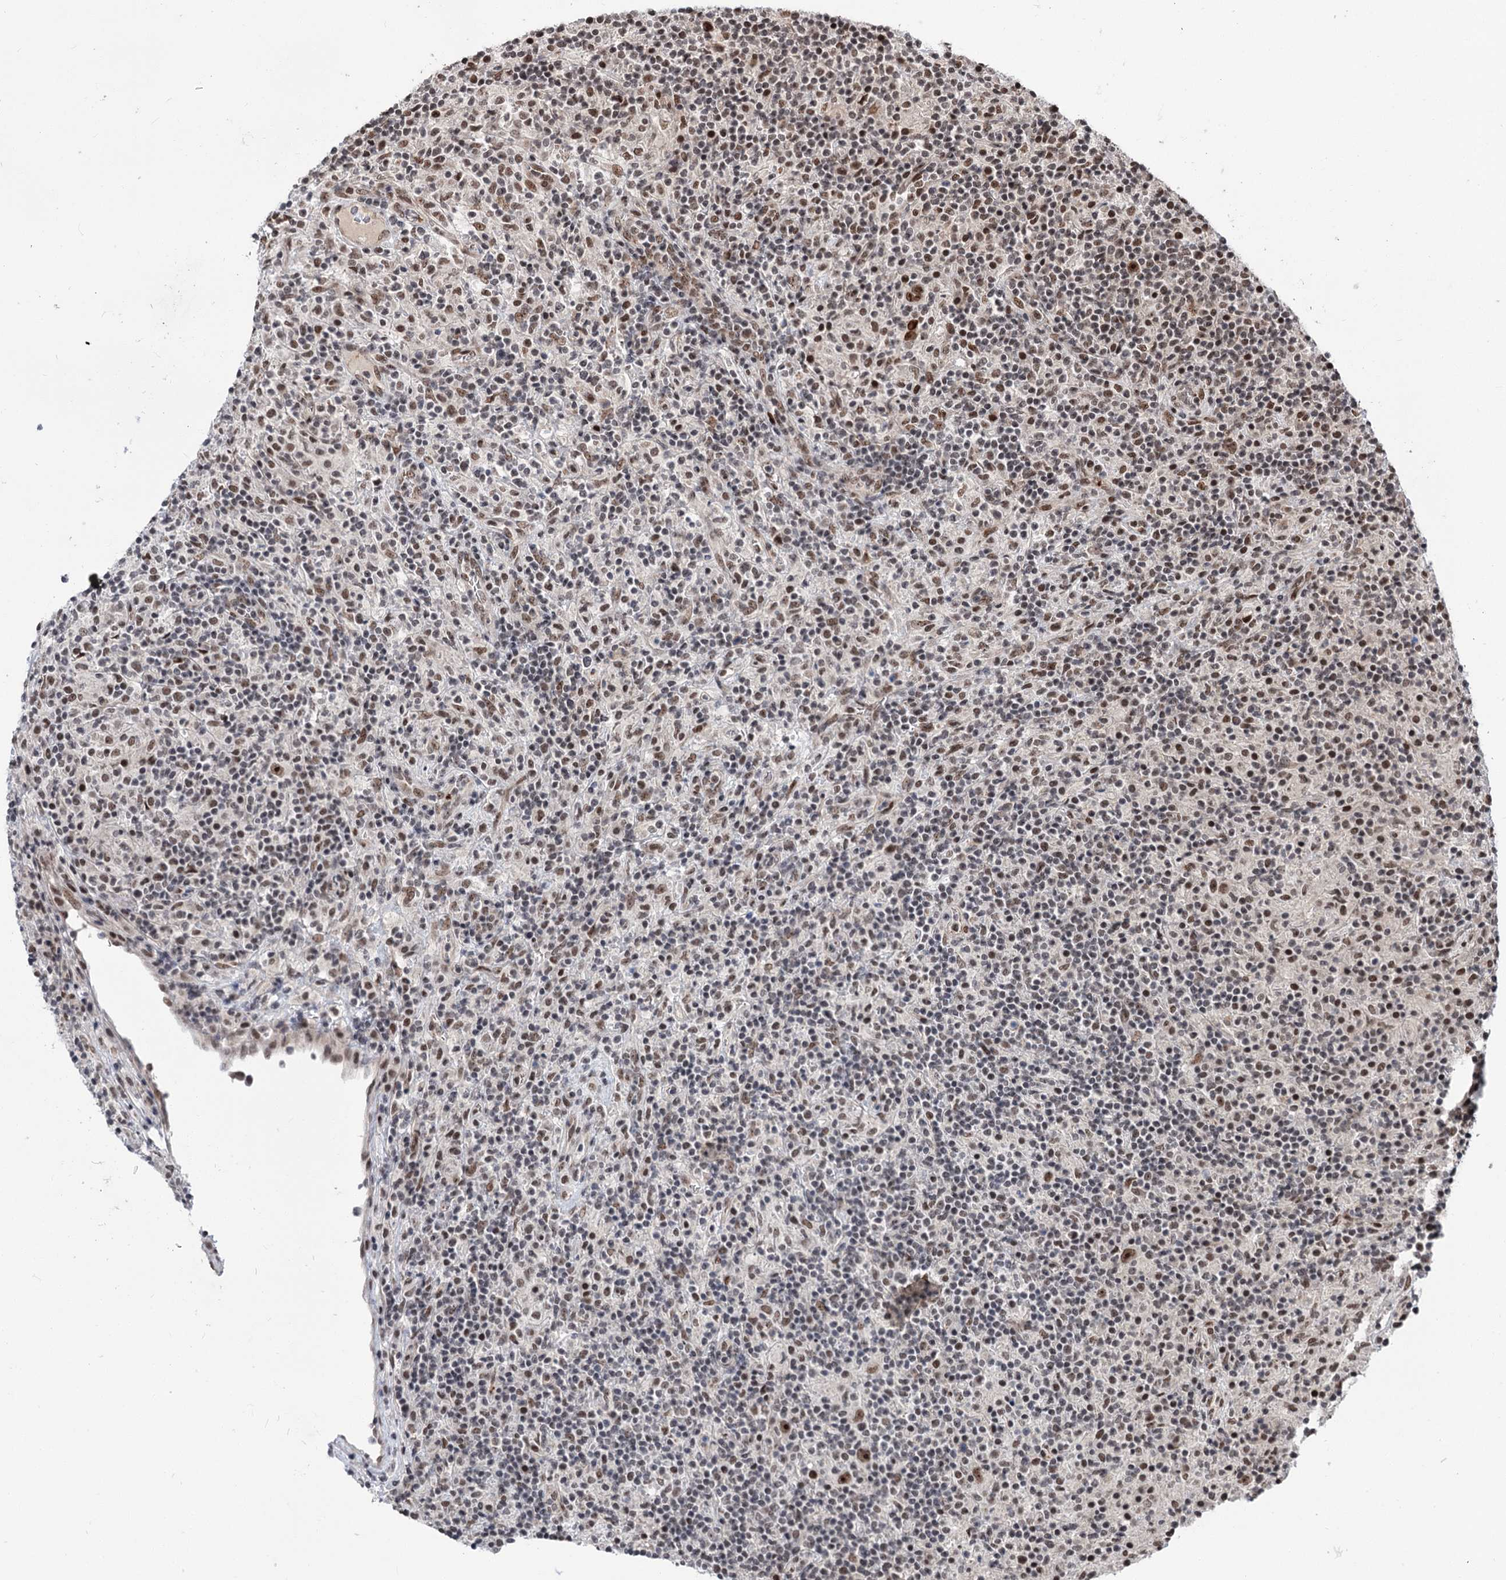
{"staining": {"intensity": "moderate", "quantity": ">75%", "location": "nuclear"}, "tissue": "lymphoma", "cell_type": "Tumor cells", "image_type": "cancer", "snomed": [{"axis": "morphology", "description": "Hodgkin's disease, NOS"}, {"axis": "topography", "description": "Lymph node"}], "caption": "Protein expression analysis of lymphoma exhibits moderate nuclear staining in approximately >75% of tumor cells.", "gene": "MAML1", "patient": {"sex": "male", "age": 70}}